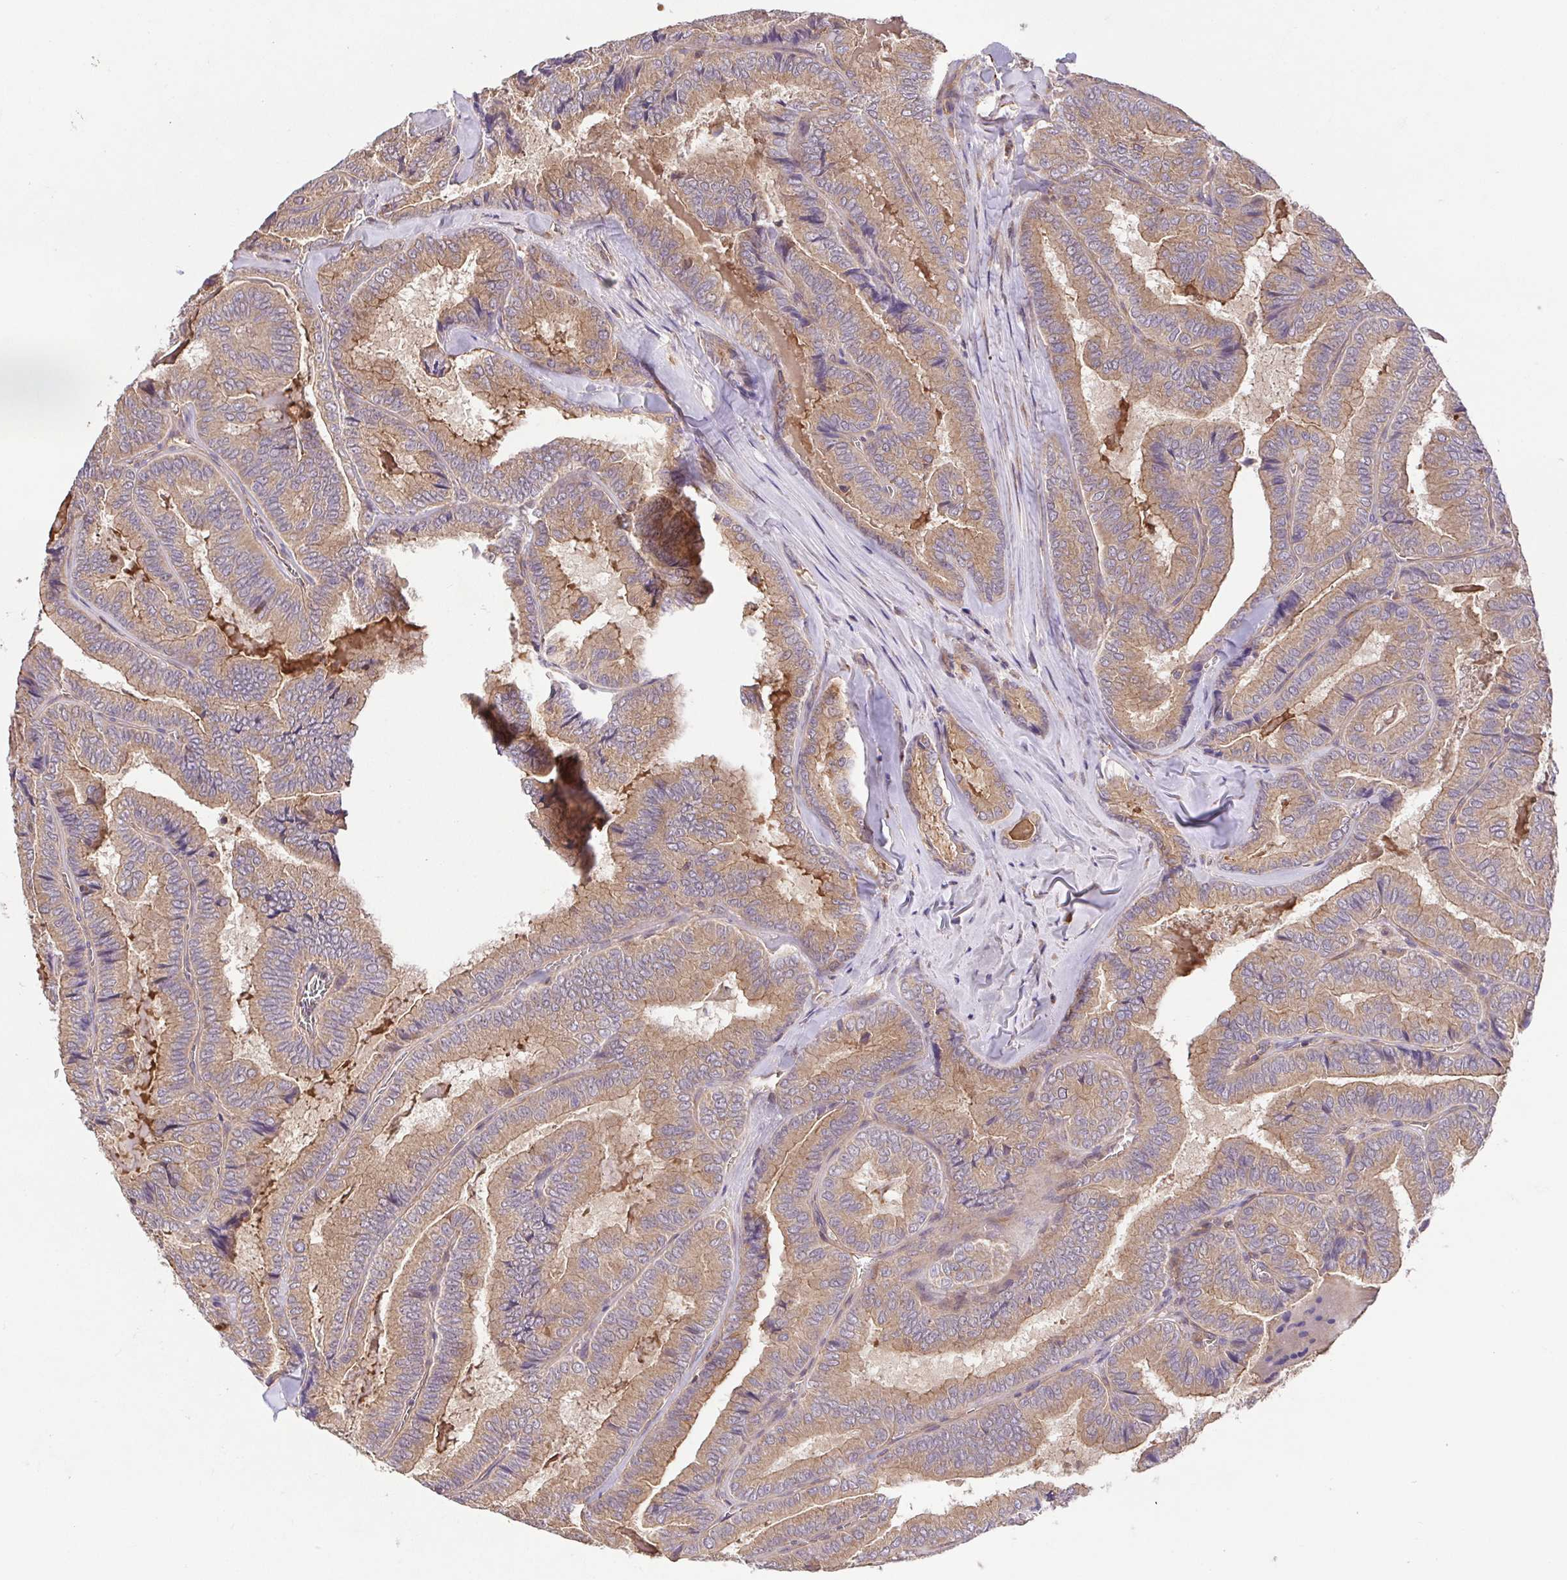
{"staining": {"intensity": "moderate", "quantity": ">75%", "location": "cytoplasmic/membranous"}, "tissue": "thyroid cancer", "cell_type": "Tumor cells", "image_type": "cancer", "snomed": [{"axis": "morphology", "description": "Papillary adenocarcinoma, NOS"}, {"axis": "topography", "description": "Thyroid gland"}], "caption": "A brown stain labels moderate cytoplasmic/membranous positivity of a protein in human papillary adenocarcinoma (thyroid) tumor cells.", "gene": "IDE", "patient": {"sex": "female", "age": 75}}